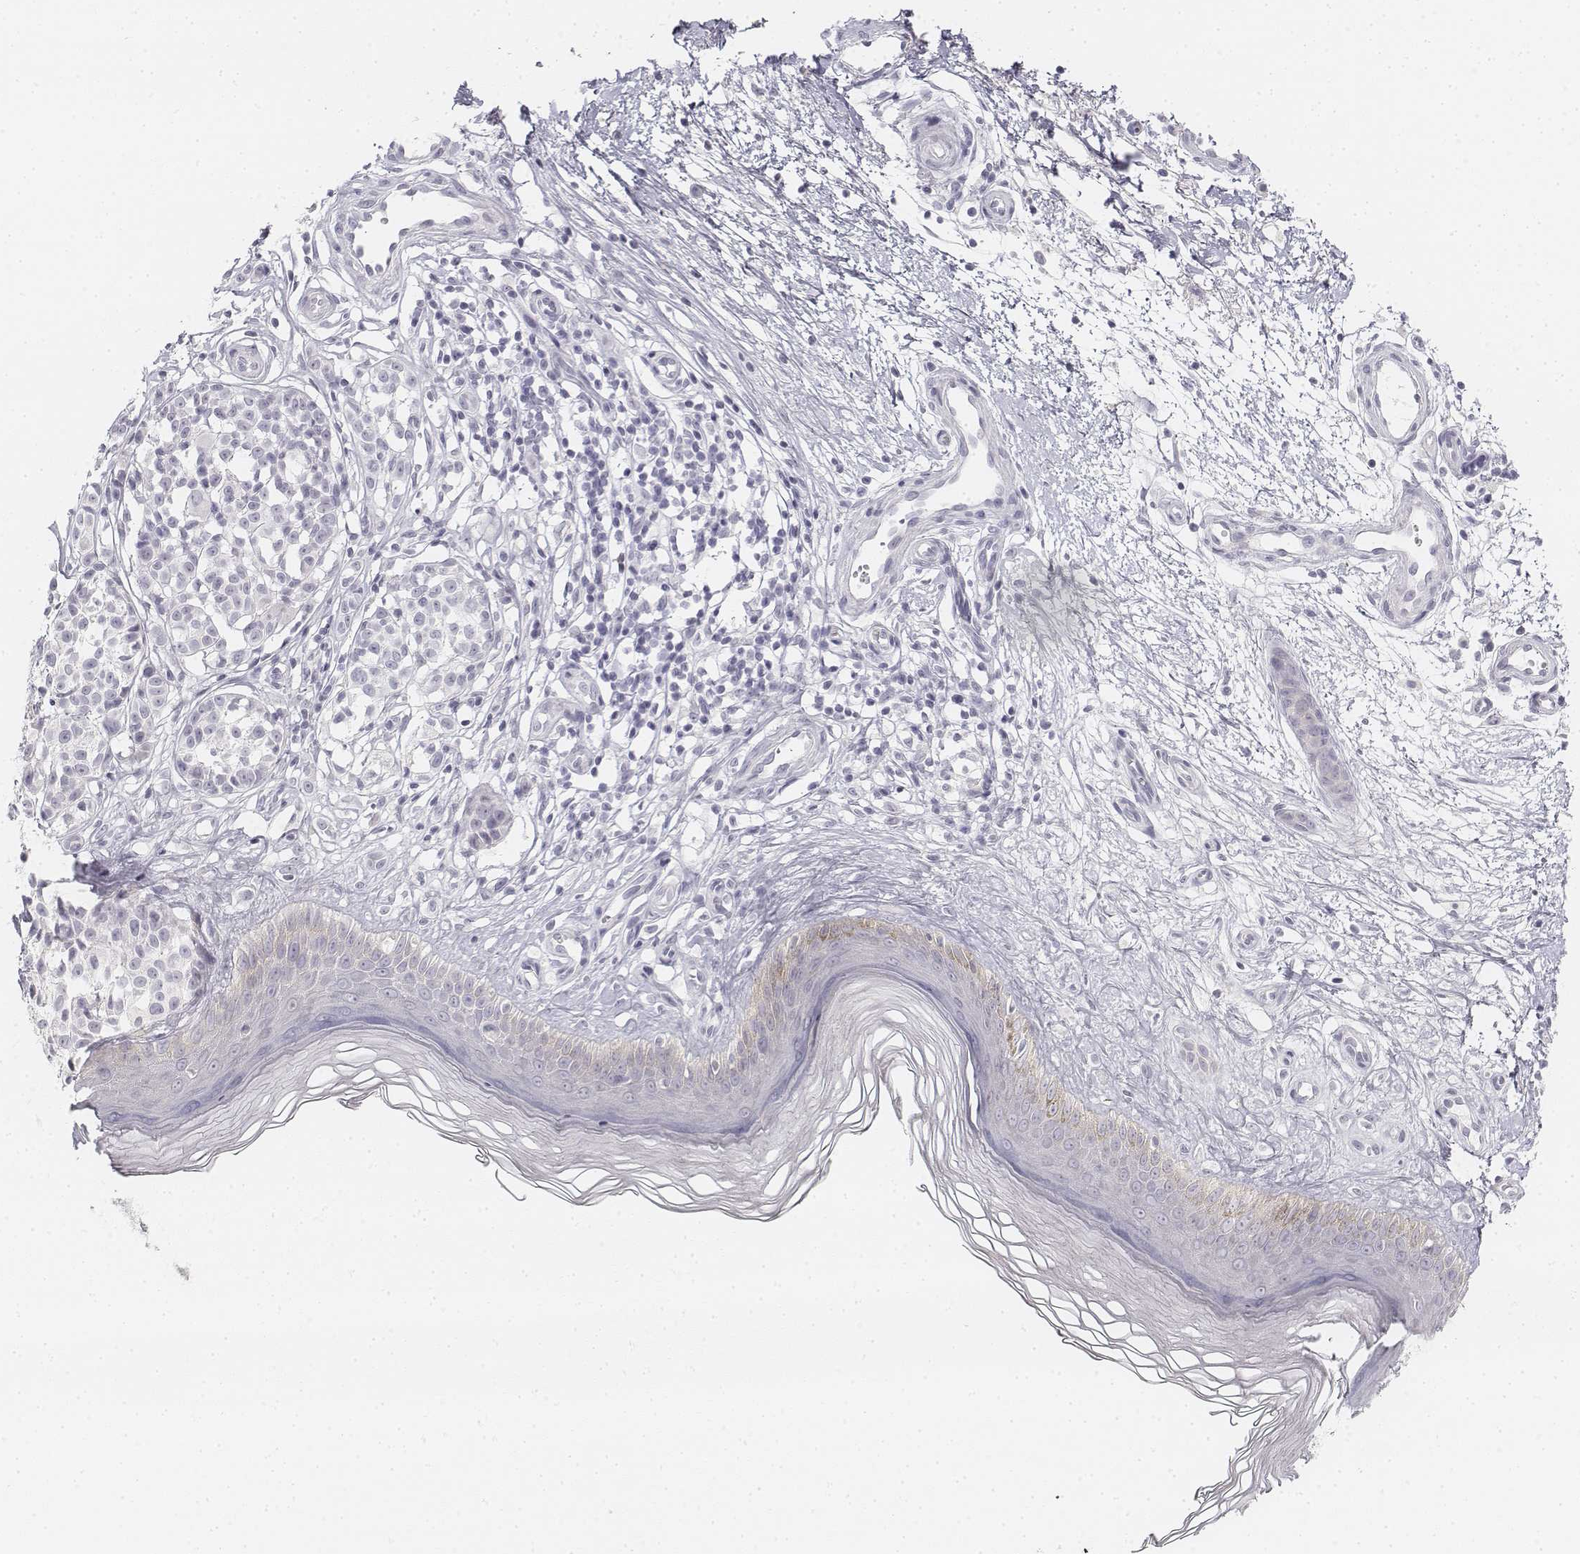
{"staining": {"intensity": "negative", "quantity": "none", "location": "none"}, "tissue": "melanoma", "cell_type": "Tumor cells", "image_type": "cancer", "snomed": [{"axis": "morphology", "description": "Malignant melanoma, NOS"}, {"axis": "topography", "description": "Skin"}], "caption": "A micrograph of human malignant melanoma is negative for staining in tumor cells.", "gene": "DSG4", "patient": {"sex": "female", "age": 90}}